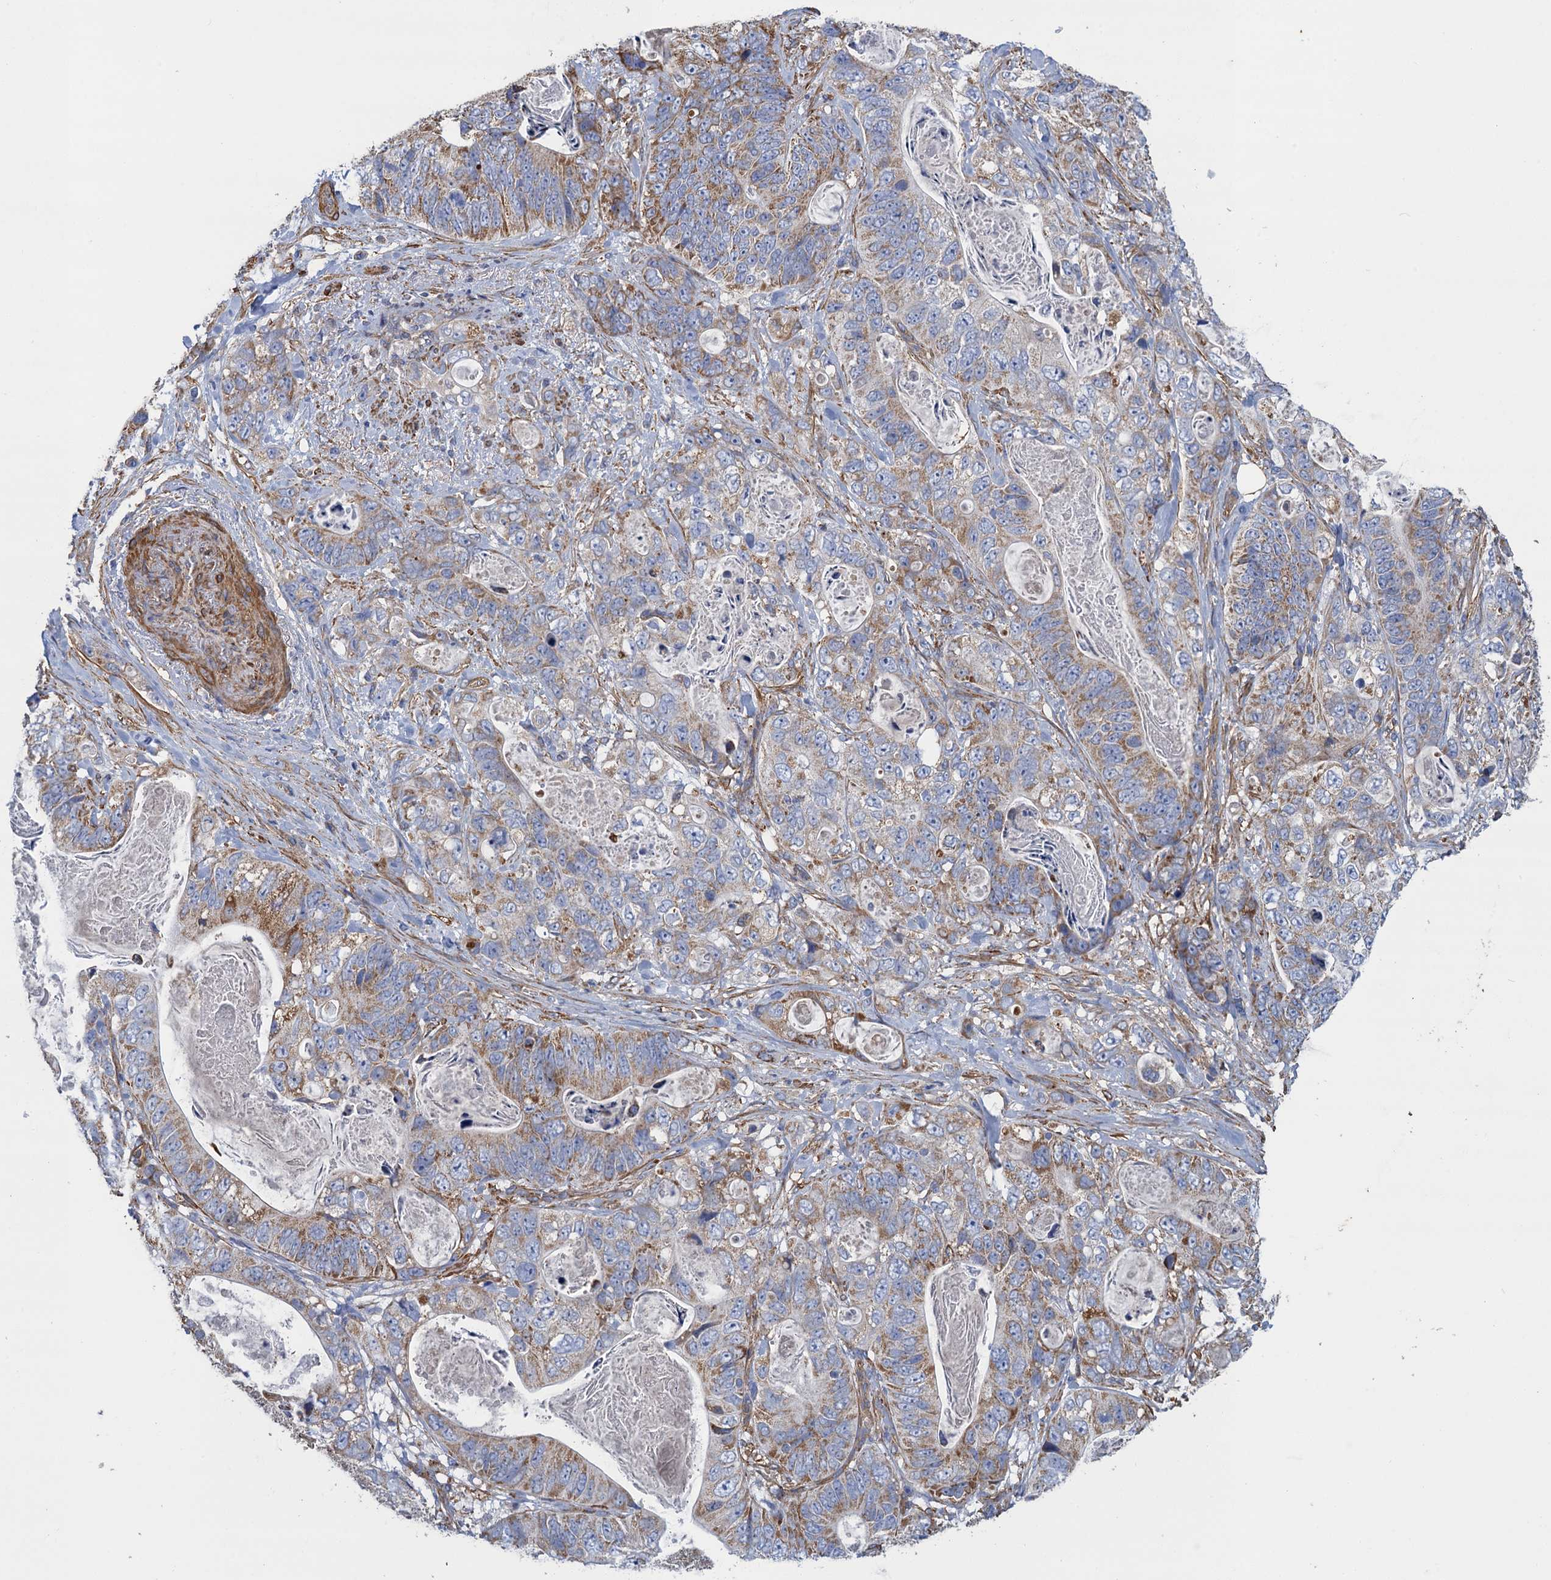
{"staining": {"intensity": "moderate", "quantity": "<25%", "location": "cytoplasmic/membranous"}, "tissue": "stomach cancer", "cell_type": "Tumor cells", "image_type": "cancer", "snomed": [{"axis": "morphology", "description": "Normal tissue, NOS"}, {"axis": "morphology", "description": "Adenocarcinoma, NOS"}, {"axis": "topography", "description": "Stomach"}], "caption": "Immunohistochemical staining of stomach cancer demonstrates low levels of moderate cytoplasmic/membranous protein positivity in about <25% of tumor cells.", "gene": "GCSH", "patient": {"sex": "female", "age": 89}}